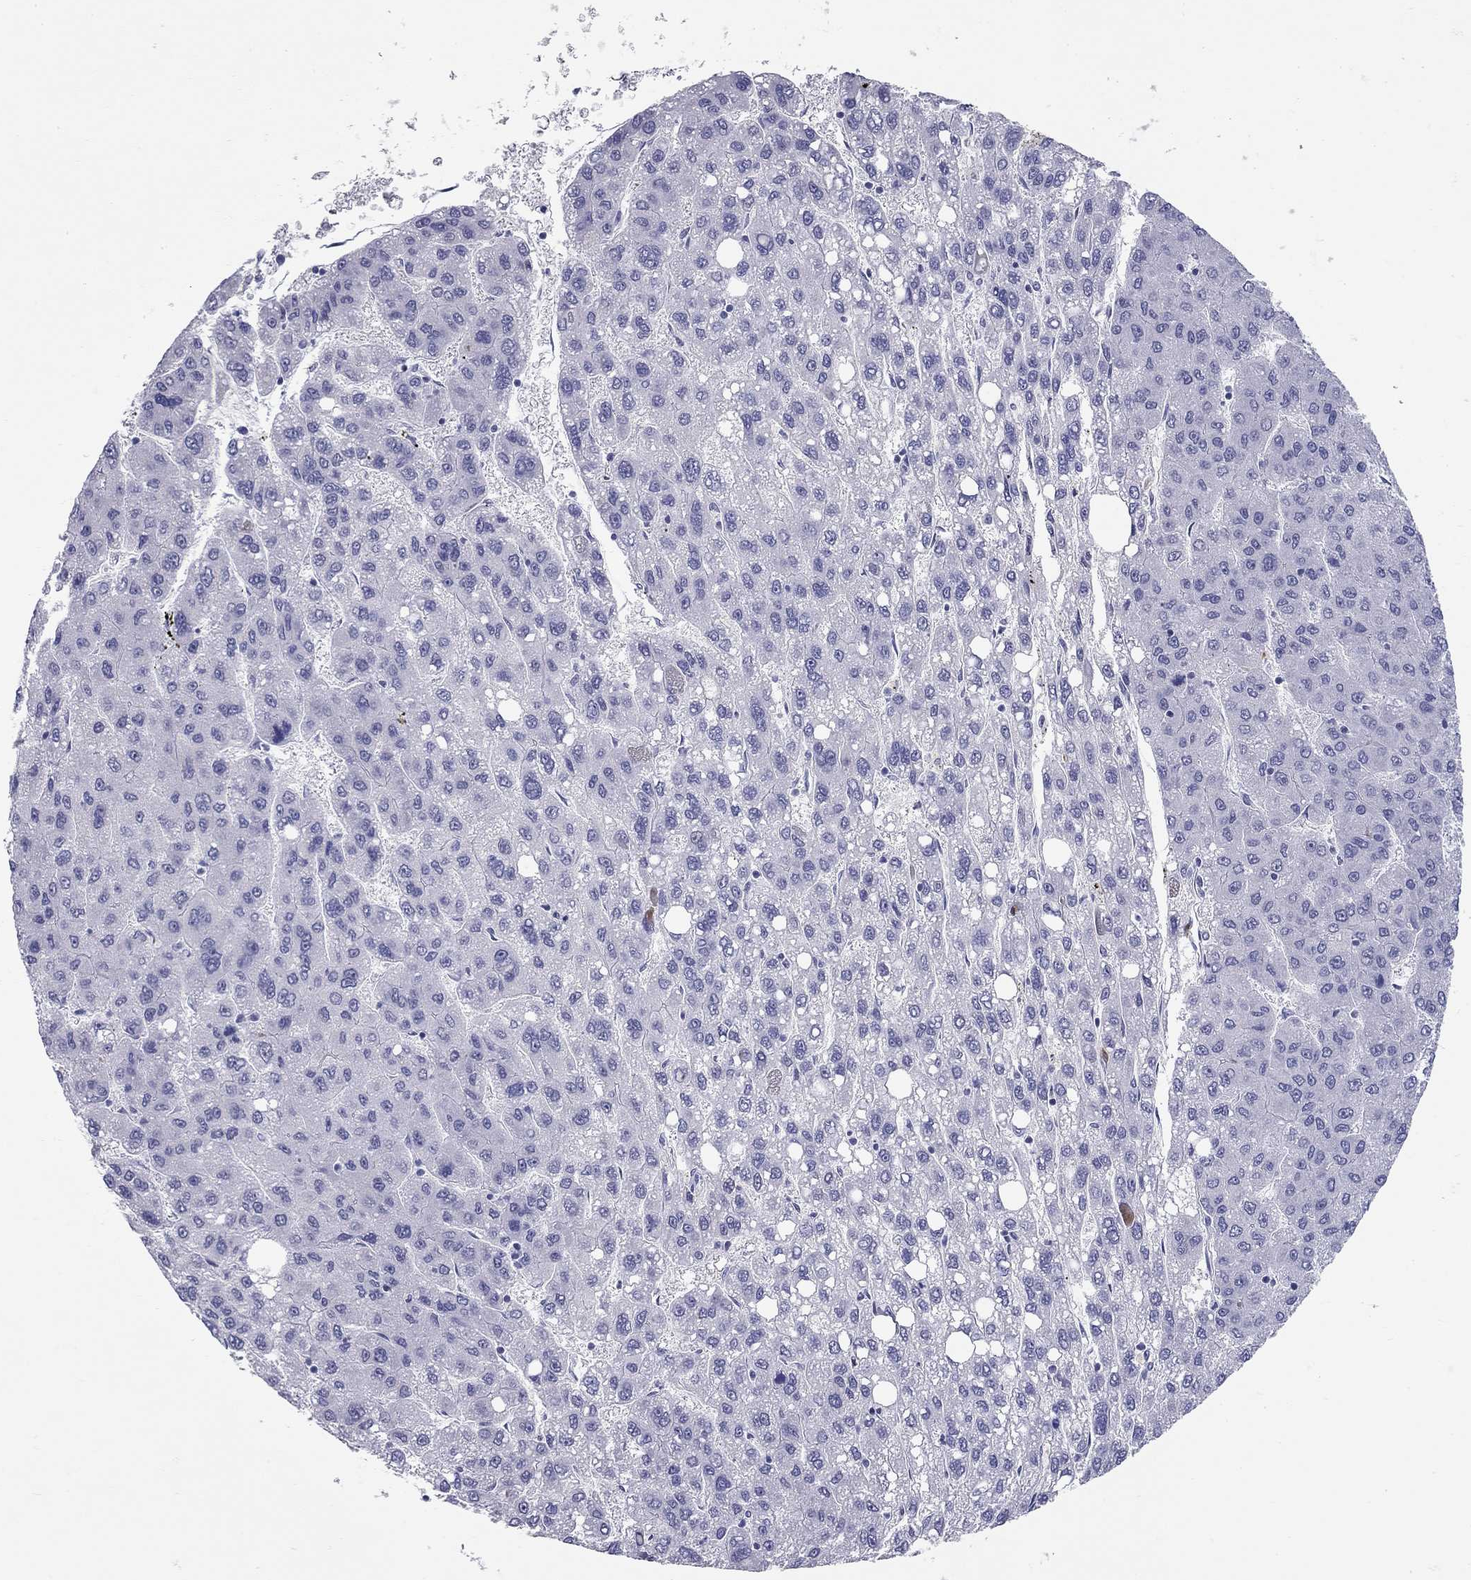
{"staining": {"intensity": "negative", "quantity": "none", "location": "none"}, "tissue": "liver cancer", "cell_type": "Tumor cells", "image_type": "cancer", "snomed": [{"axis": "morphology", "description": "Carcinoma, Hepatocellular, NOS"}, {"axis": "topography", "description": "Liver"}], "caption": "Photomicrograph shows no protein positivity in tumor cells of hepatocellular carcinoma (liver) tissue. (DAB (3,3'-diaminobenzidine) IHC, high magnification).", "gene": "C8orf88", "patient": {"sex": "female", "age": 82}}